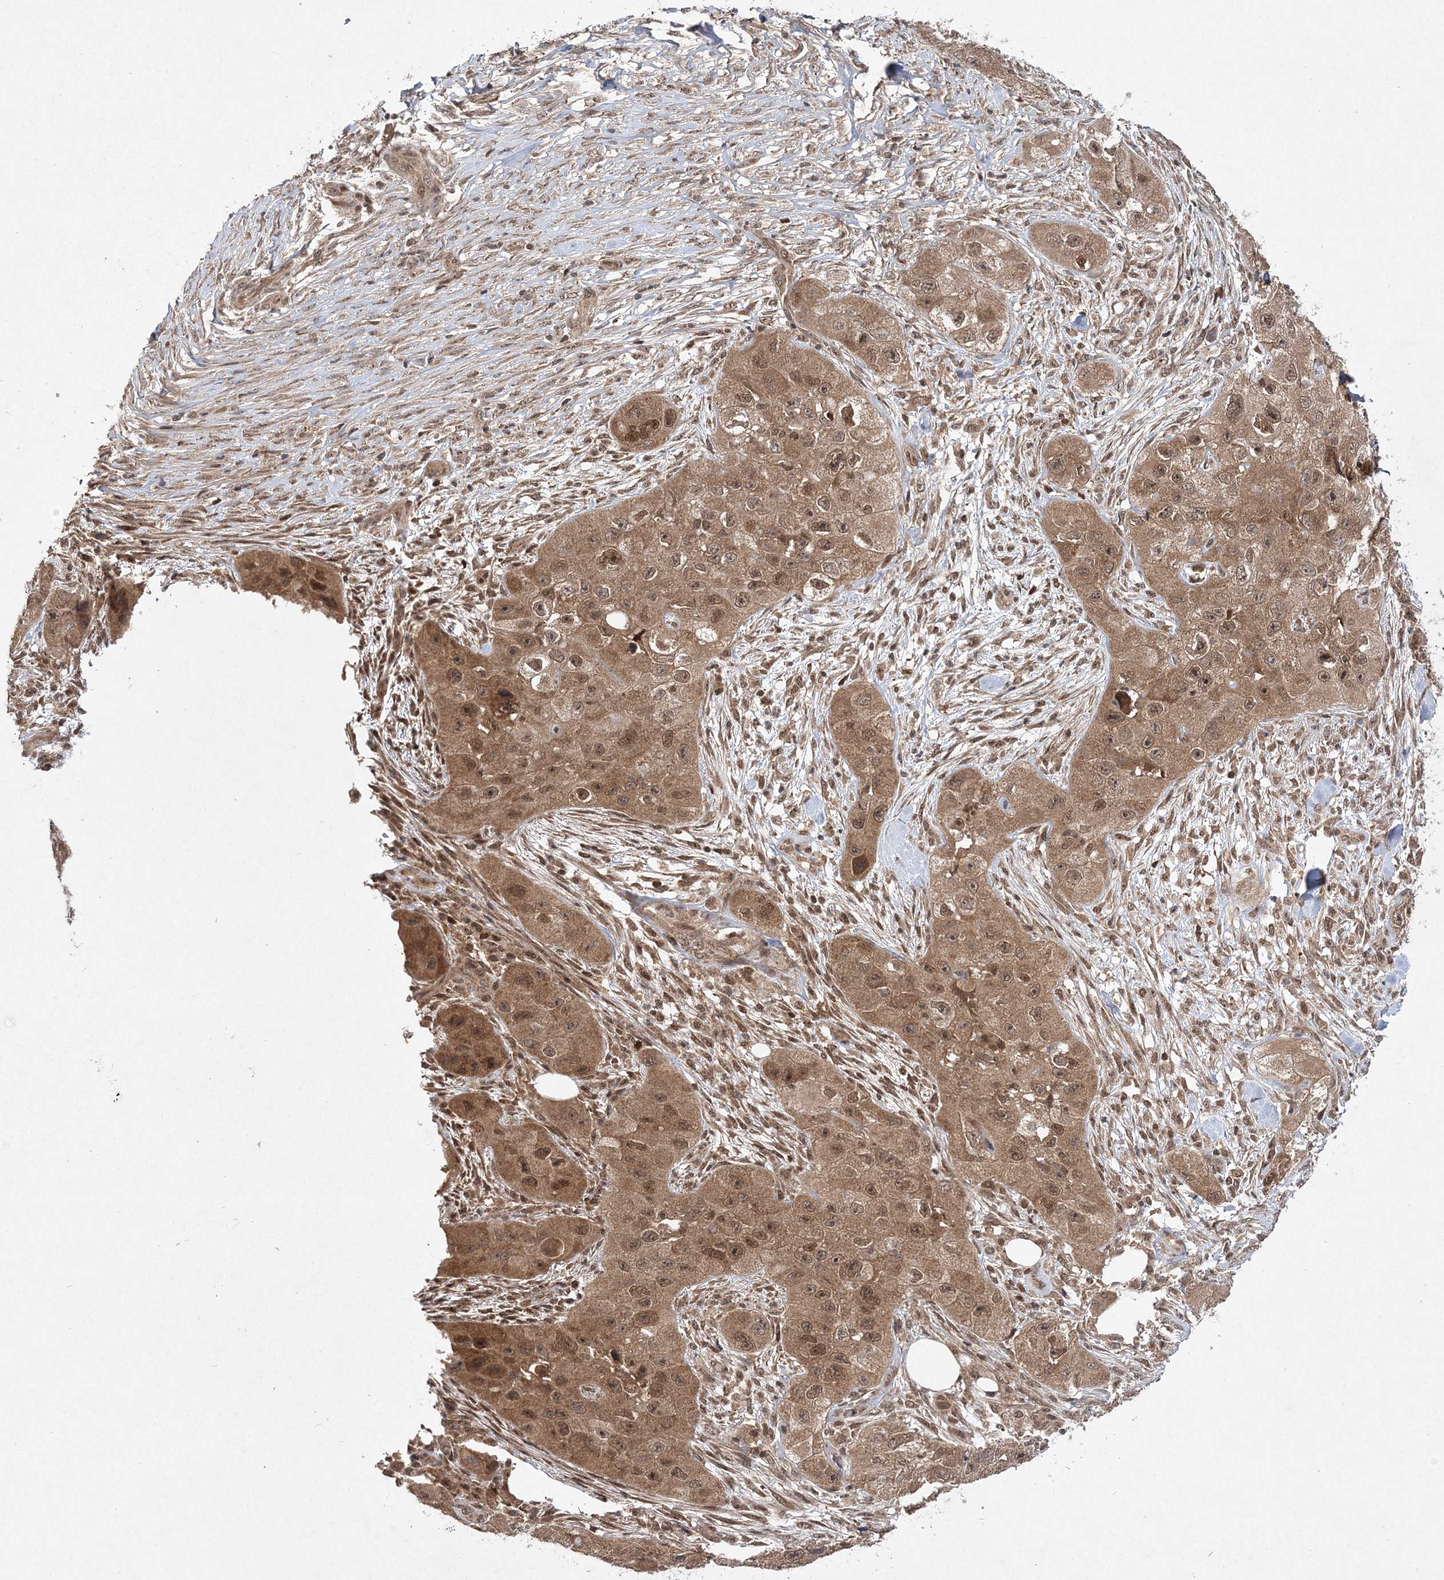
{"staining": {"intensity": "moderate", "quantity": ">75%", "location": "cytoplasmic/membranous,nuclear"}, "tissue": "skin cancer", "cell_type": "Tumor cells", "image_type": "cancer", "snomed": [{"axis": "morphology", "description": "Squamous cell carcinoma, NOS"}, {"axis": "topography", "description": "Skin"}, {"axis": "topography", "description": "Subcutis"}], "caption": "IHC histopathology image of human skin squamous cell carcinoma stained for a protein (brown), which shows medium levels of moderate cytoplasmic/membranous and nuclear staining in approximately >75% of tumor cells.", "gene": "NIF3L1", "patient": {"sex": "male", "age": 73}}